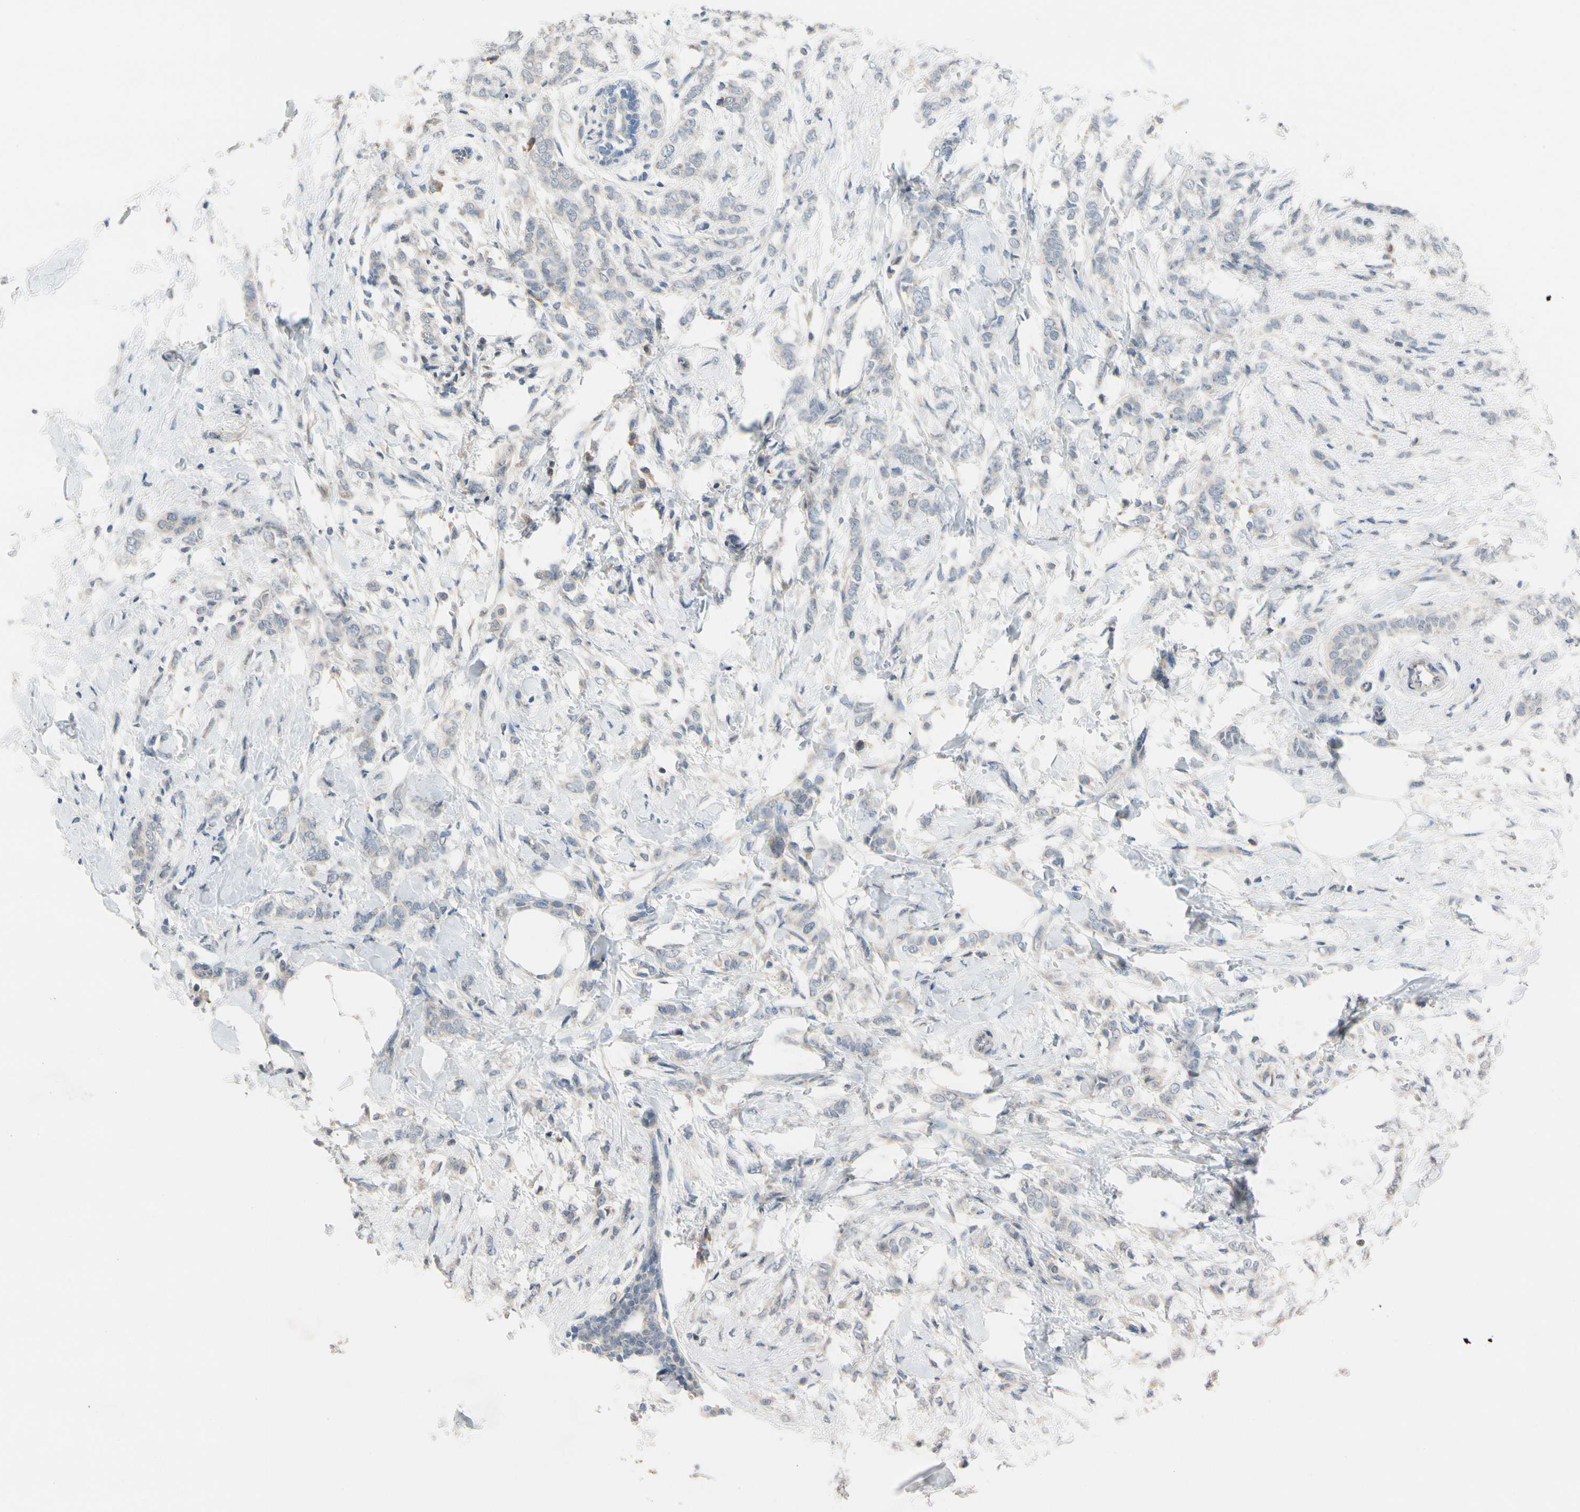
{"staining": {"intensity": "weak", "quantity": "25%-75%", "location": "cytoplasmic/membranous"}, "tissue": "breast cancer", "cell_type": "Tumor cells", "image_type": "cancer", "snomed": [{"axis": "morphology", "description": "Lobular carcinoma, in situ"}, {"axis": "morphology", "description": "Lobular carcinoma"}, {"axis": "topography", "description": "Breast"}], "caption": "Breast cancer stained with a brown dye exhibits weak cytoplasmic/membranous positive positivity in about 25%-75% of tumor cells.", "gene": "PIP5K1B", "patient": {"sex": "female", "age": 41}}